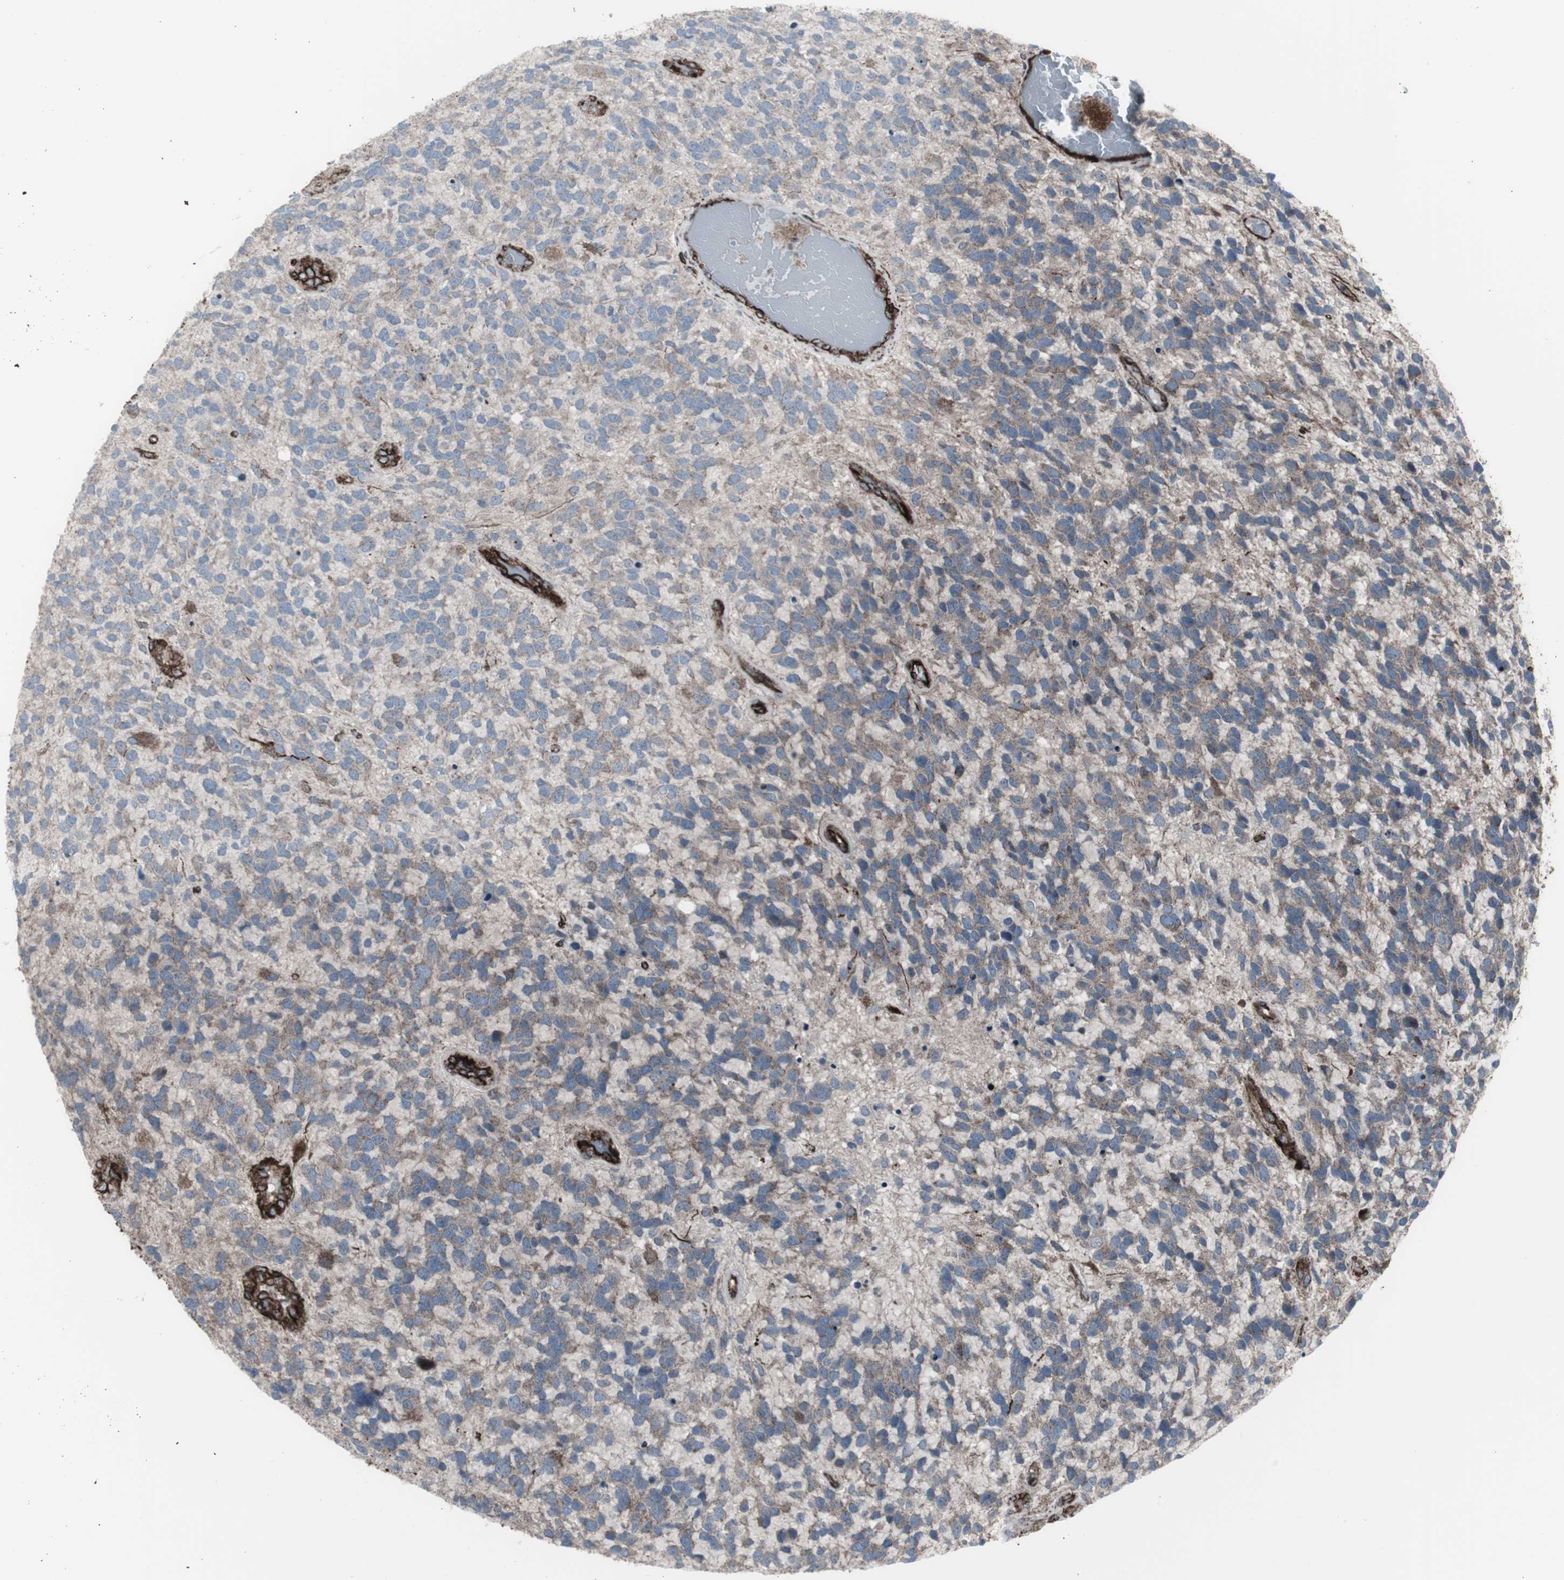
{"staining": {"intensity": "weak", "quantity": ">75%", "location": "cytoplasmic/membranous,nuclear"}, "tissue": "glioma", "cell_type": "Tumor cells", "image_type": "cancer", "snomed": [{"axis": "morphology", "description": "Glioma, malignant, High grade"}, {"axis": "topography", "description": "Brain"}], "caption": "Immunohistochemistry photomicrograph of neoplastic tissue: human glioma stained using IHC demonstrates low levels of weak protein expression localized specifically in the cytoplasmic/membranous and nuclear of tumor cells, appearing as a cytoplasmic/membranous and nuclear brown color.", "gene": "PDGFA", "patient": {"sex": "female", "age": 58}}